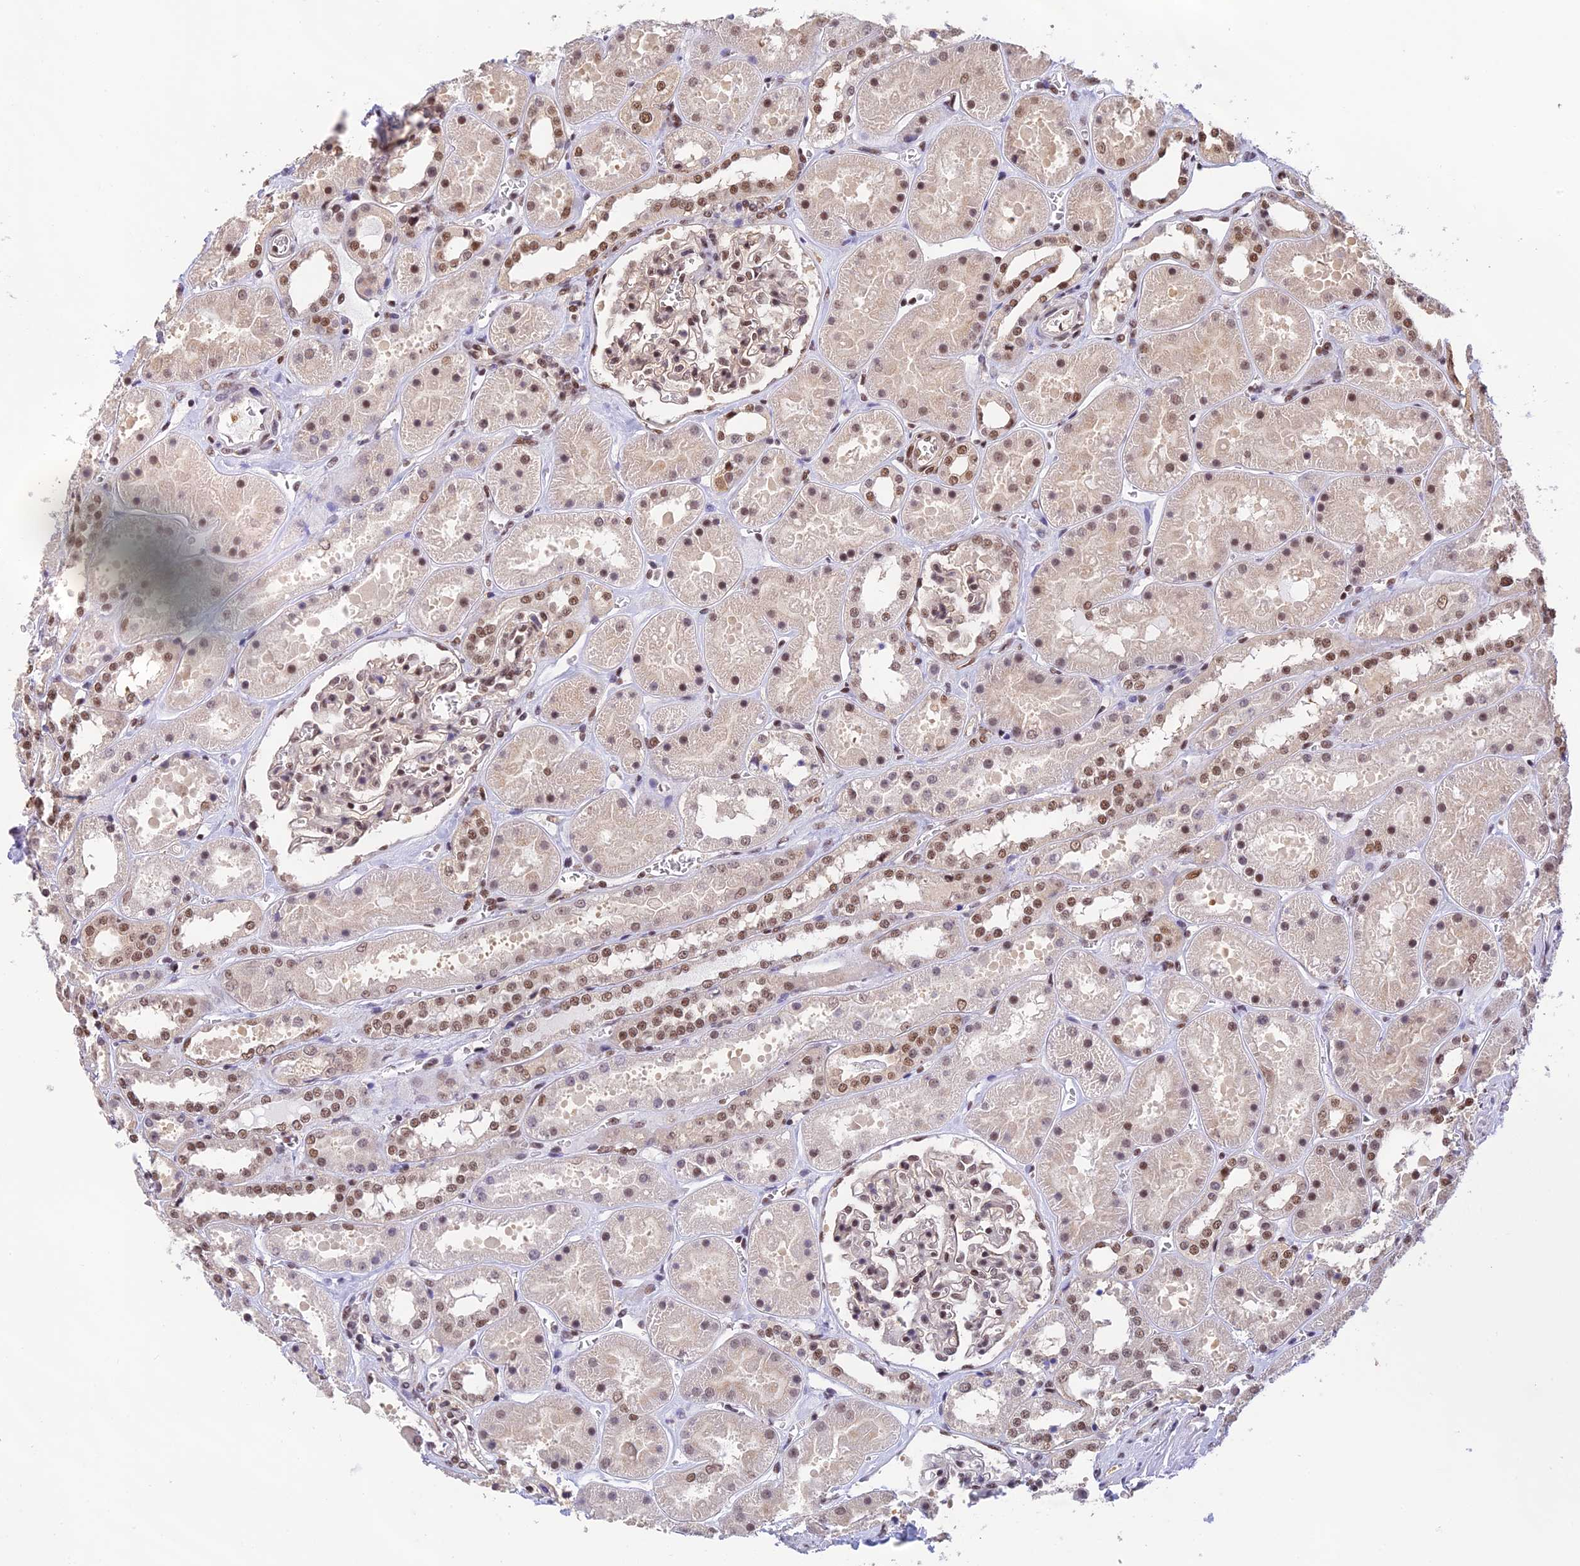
{"staining": {"intensity": "moderate", "quantity": ">75%", "location": "nuclear"}, "tissue": "kidney", "cell_type": "Cells in glomeruli", "image_type": "normal", "snomed": [{"axis": "morphology", "description": "Normal tissue, NOS"}, {"axis": "topography", "description": "Kidney"}], "caption": "Moderate nuclear protein staining is identified in about >75% of cells in glomeruli in kidney.", "gene": "THAP11", "patient": {"sex": "female", "age": 41}}